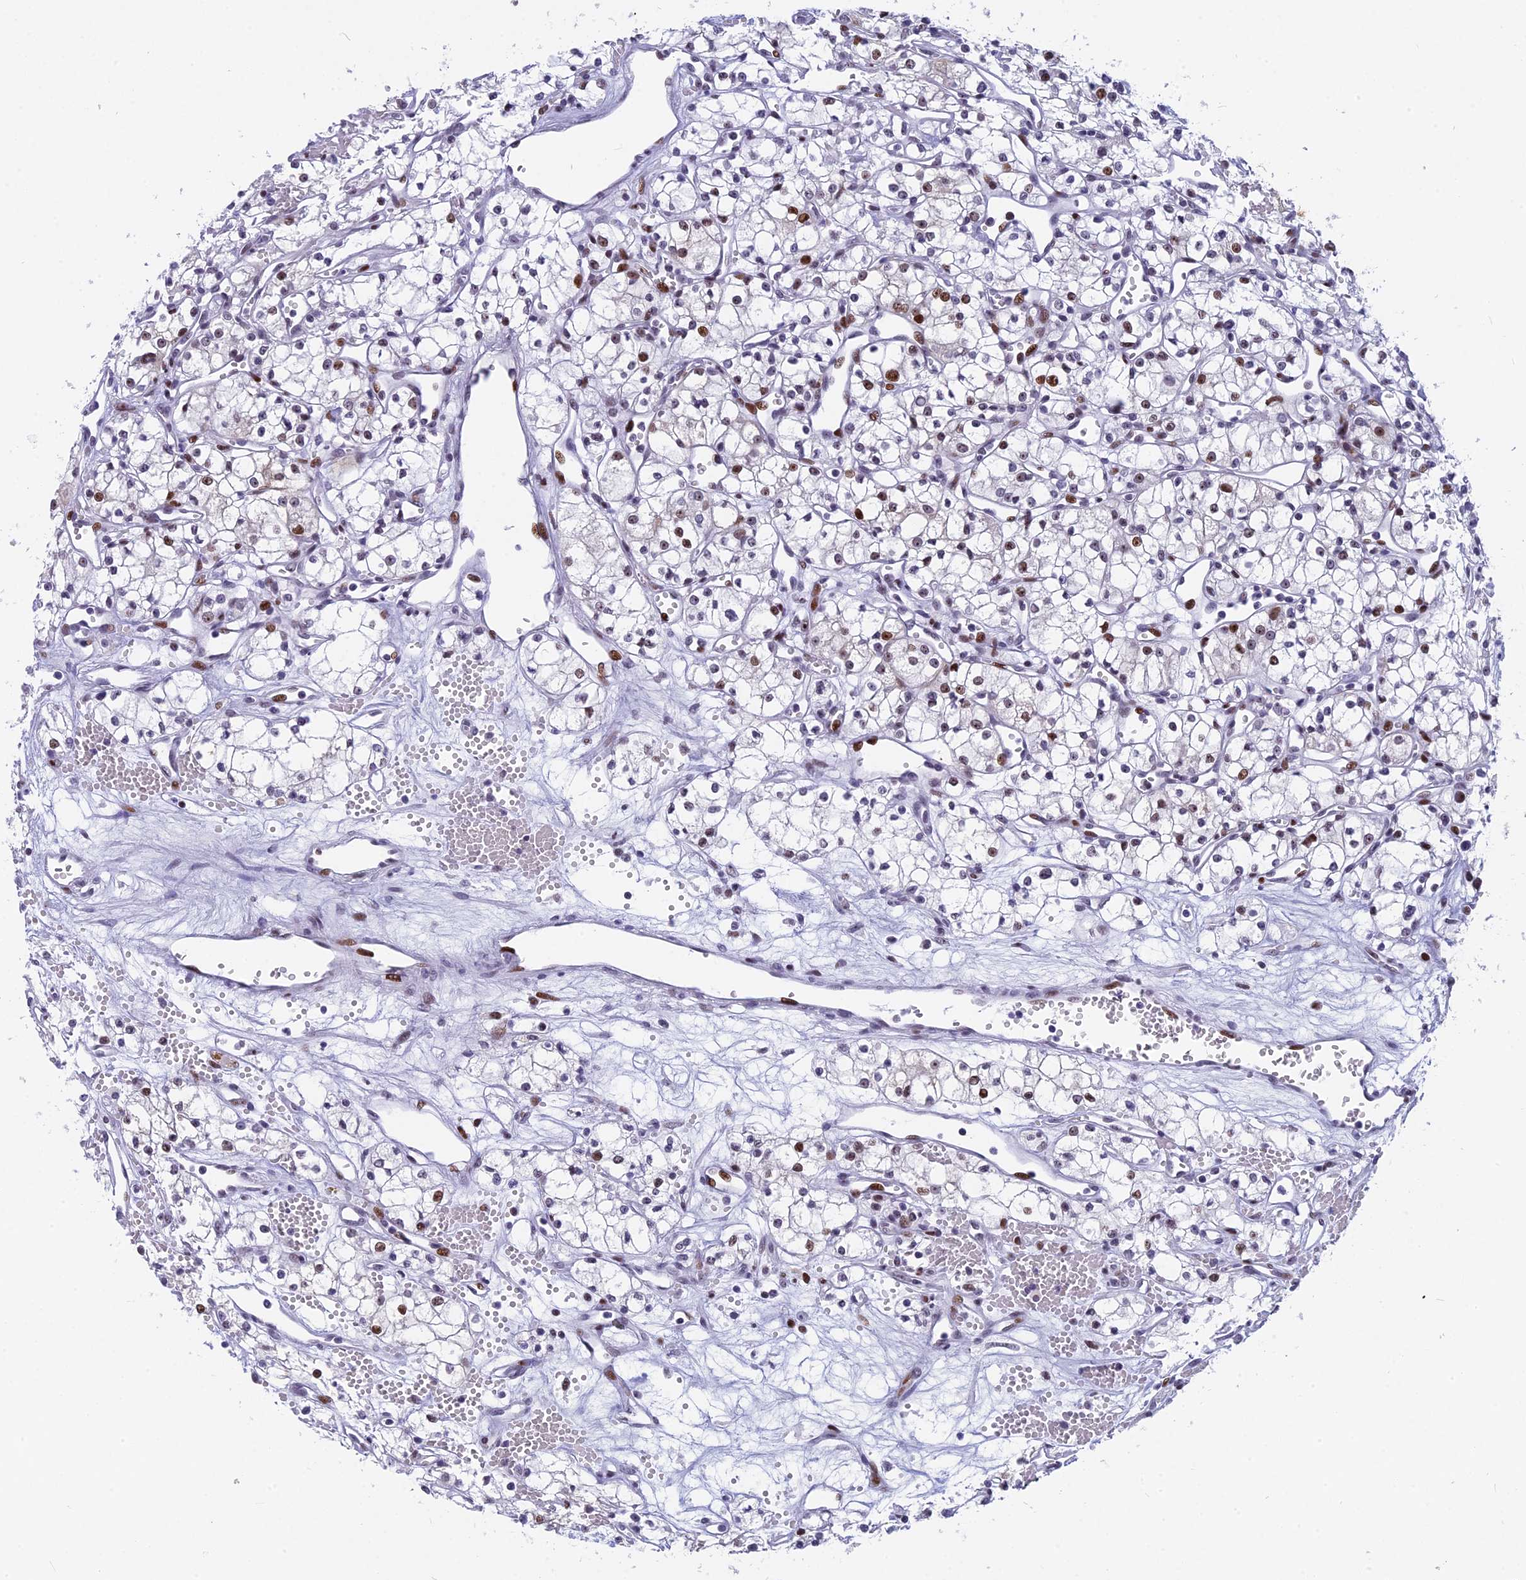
{"staining": {"intensity": "moderate", "quantity": "<25%", "location": "nuclear"}, "tissue": "renal cancer", "cell_type": "Tumor cells", "image_type": "cancer", "snomed": [{"axis": "morphology", "description": "Adenocarcinoma, NOS"}, {"axis": "topography", "description": "Kidney"}], "caption": "Tumor cells demonstrate moderate nuclear staining in about <25% of cells in adenocarcinoma (renal). (DAB (3,3'-diaminobenzidine) = brown stain, brightfield microscopy at high magnification).", "gene": "NSA2", "patient": {"sex": "male", "age": 59}}